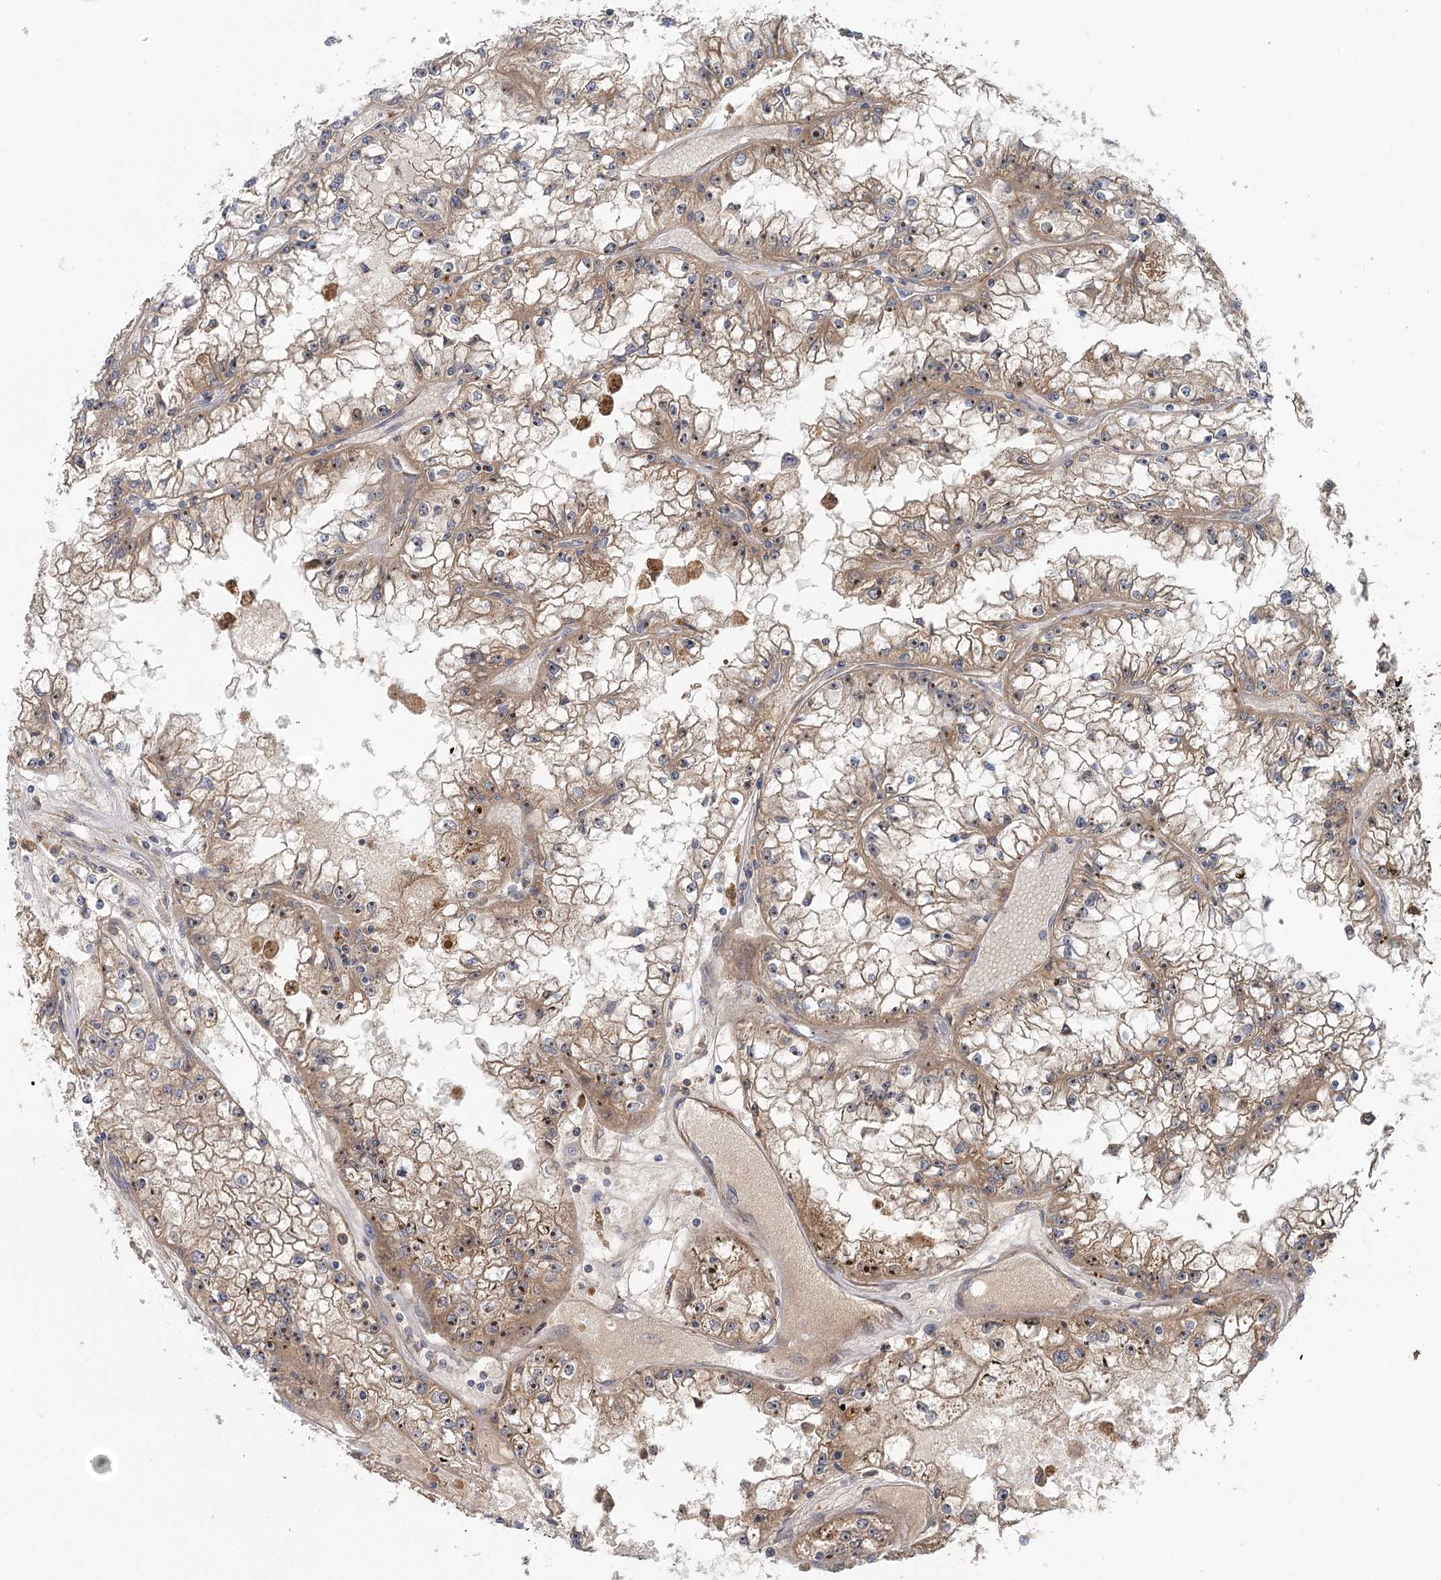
{"staining": {"intensity": "moderate", "quantity": "25%-75%", "location": "cytoplasmic/membranous,nuclear"}, "tissue": "renal cancer", "cell_type": "Tumor cells", "image_type": "cancer", "snomed": [{"axis": "morphology", "description": "Adenocarcinoma, NOS"}, {"axis": "topography", "description": "Kidney"}], "caption": "Protein positivity by immunohistochemistry (IHC) exhibits moderate cytoplasmic/membranous and nuclear positivity in about 25%-75% of tumor cells in adenocarcinoma (renal). (DAB (3,3'-diaminobenzidine) = brown stain, brightfield microscopy at high magnification).", "gene": "RAPGEF6", "patient": {"sex": "male", "age": 56}}